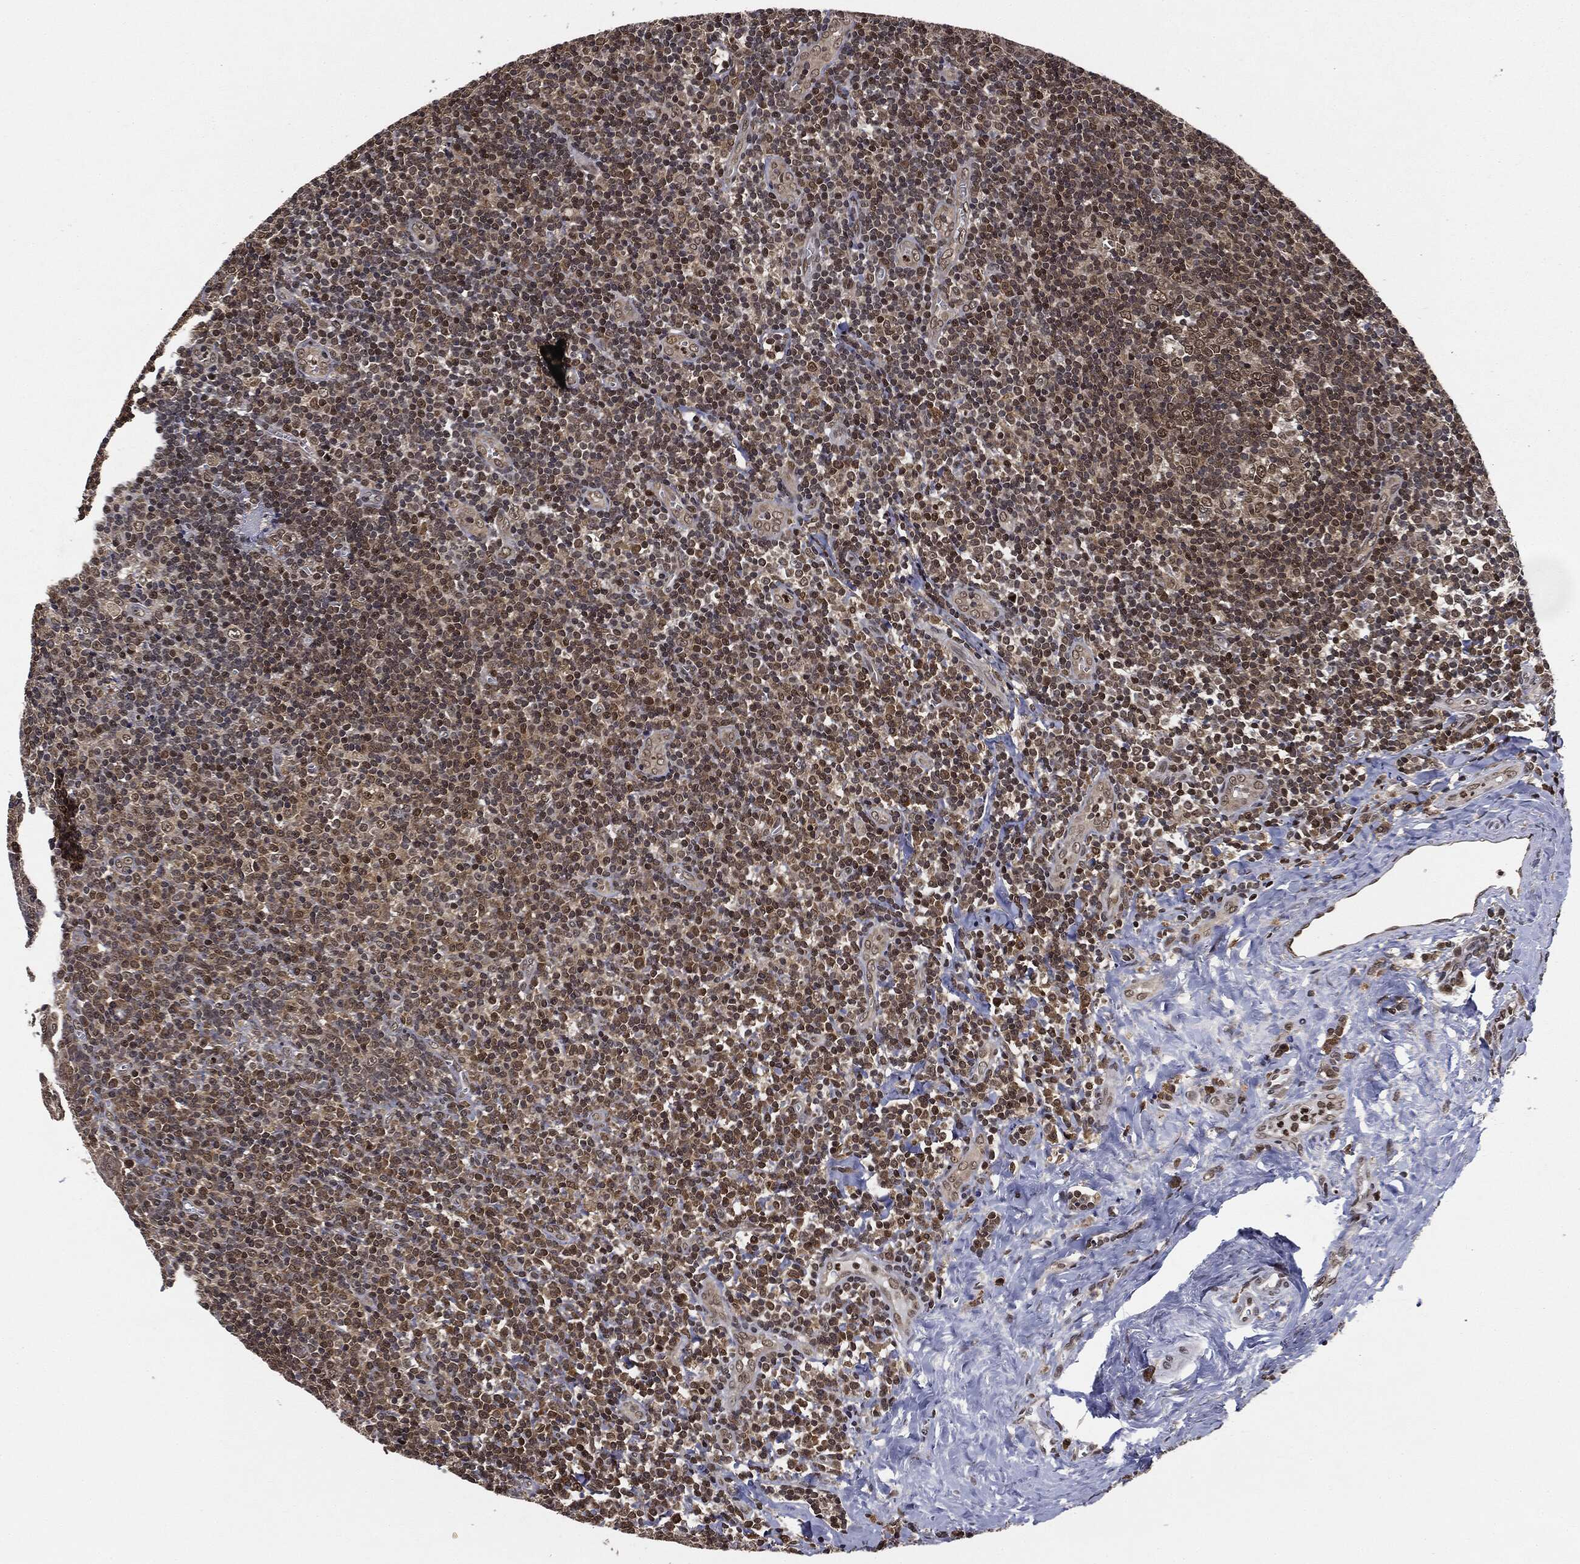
{"staining": {"intensity": "moderate", "quantity": ">75%", "location": "cytoplasmic/membranous"}, "tissue": "tonsil", "cell_type": "Germinal center cells", "image_type": "normal", "snomed": [{"axis": "morphology", "description": "Normal tissue, NOS"}, {"axis": "morphology", "description": "Inflammation, NOS"}, {"axis": "topography", "description": "Tonsil"}], "caption": "Moderate cytoplasmic/membranous expression is present in about >75% of germinal center cells in normal tonsil.", "gene": "TBC1D22A", "patient": {"sex": "female", "age": 31}}